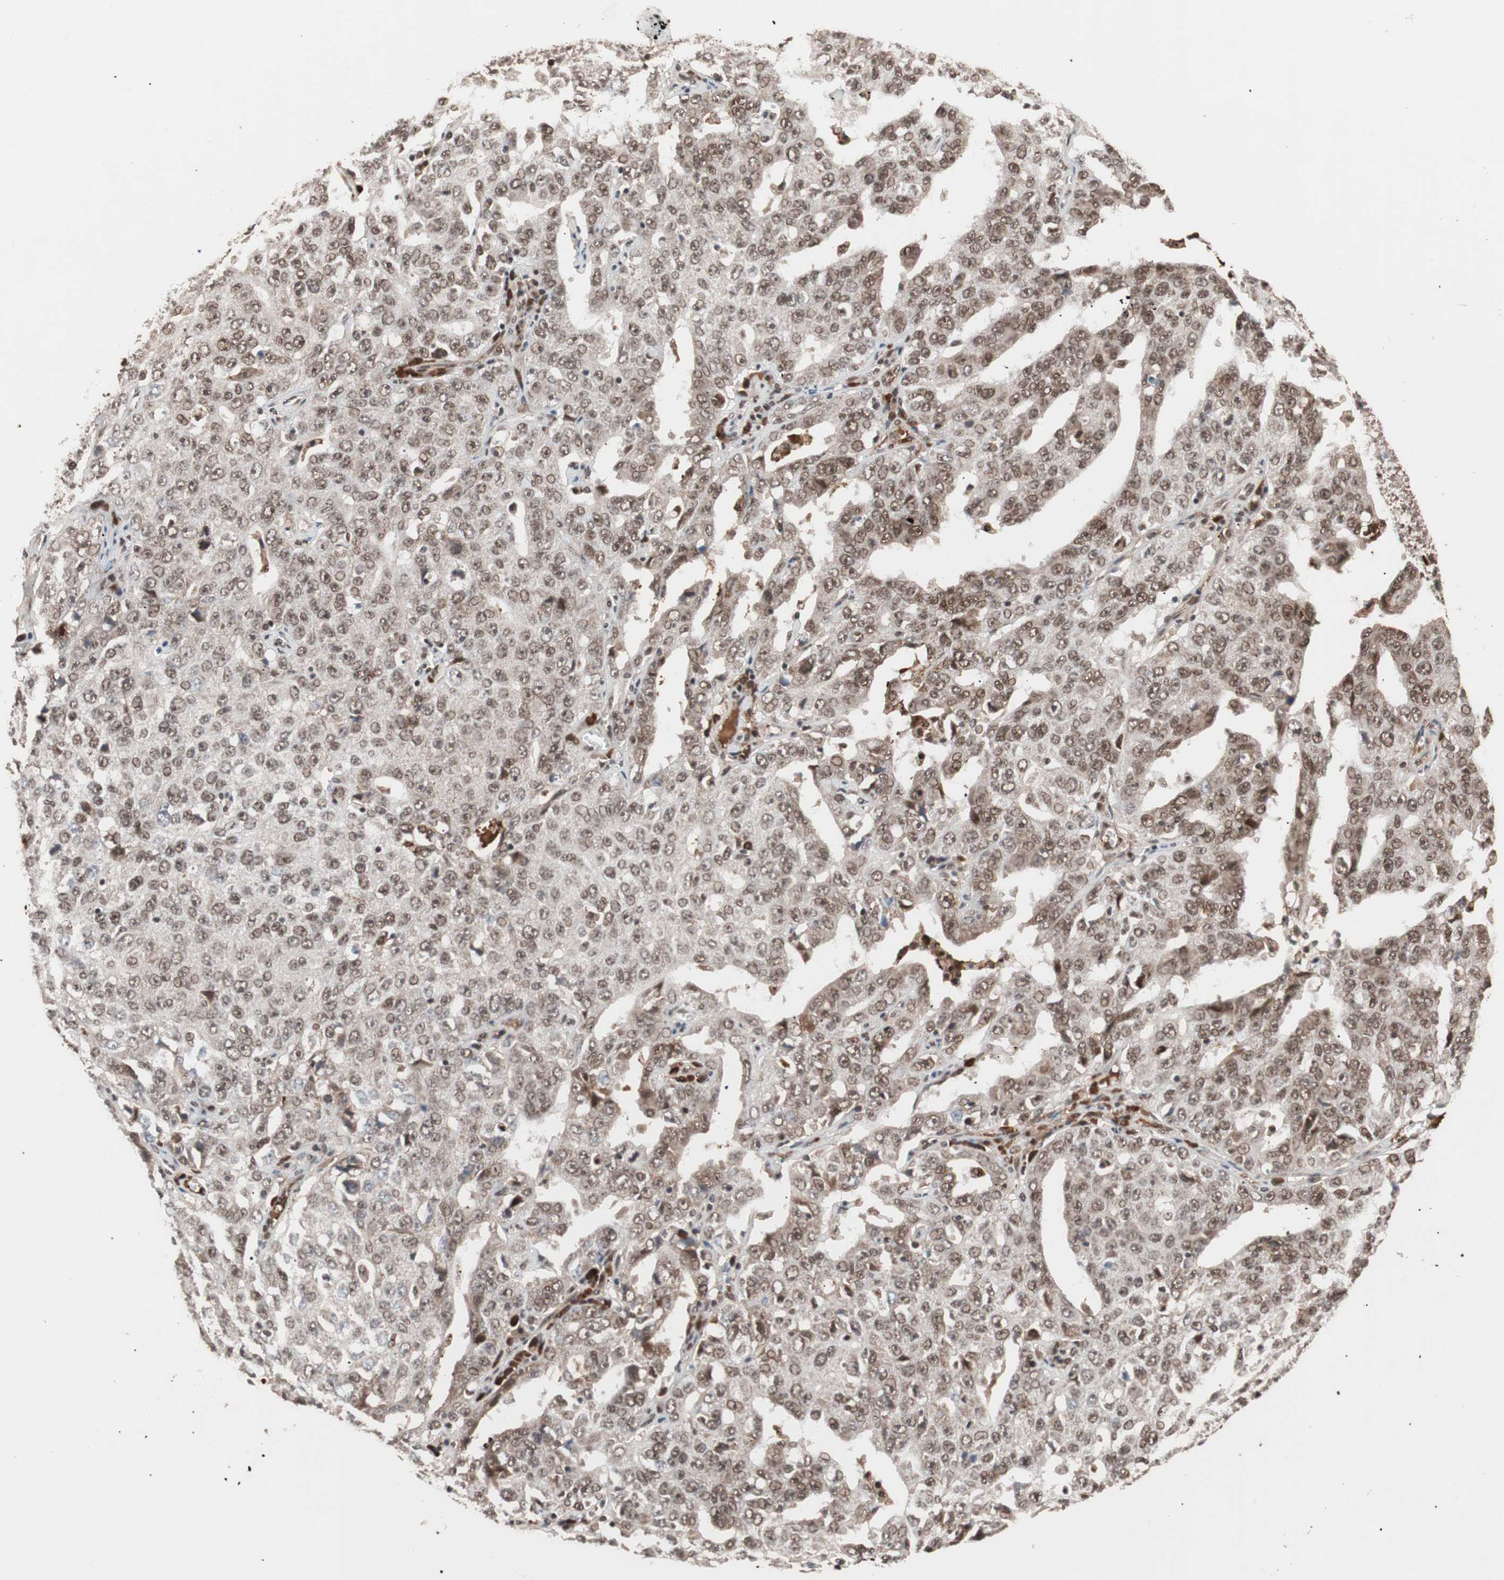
{"staining": {"intensity": "moderate", "quantity": ">75%", "location": "nuclear"}, "tissue": "ovarian cancer", "cell_type": "Tumor cells", "image_type": "cancer", "snomed": [{"axis": "morphology", "description": "Carcinoma, endometroid"}, {"axis": "topography", "description": "Ovary"}], "caption": "A brown stain shows moderate nuclear positivity of a protein in human ovarian cancer tumor cells. Nuclei are stained in blue.", "gene": "CHAMP1", "patient": {"sex": "female", "age": 62}}